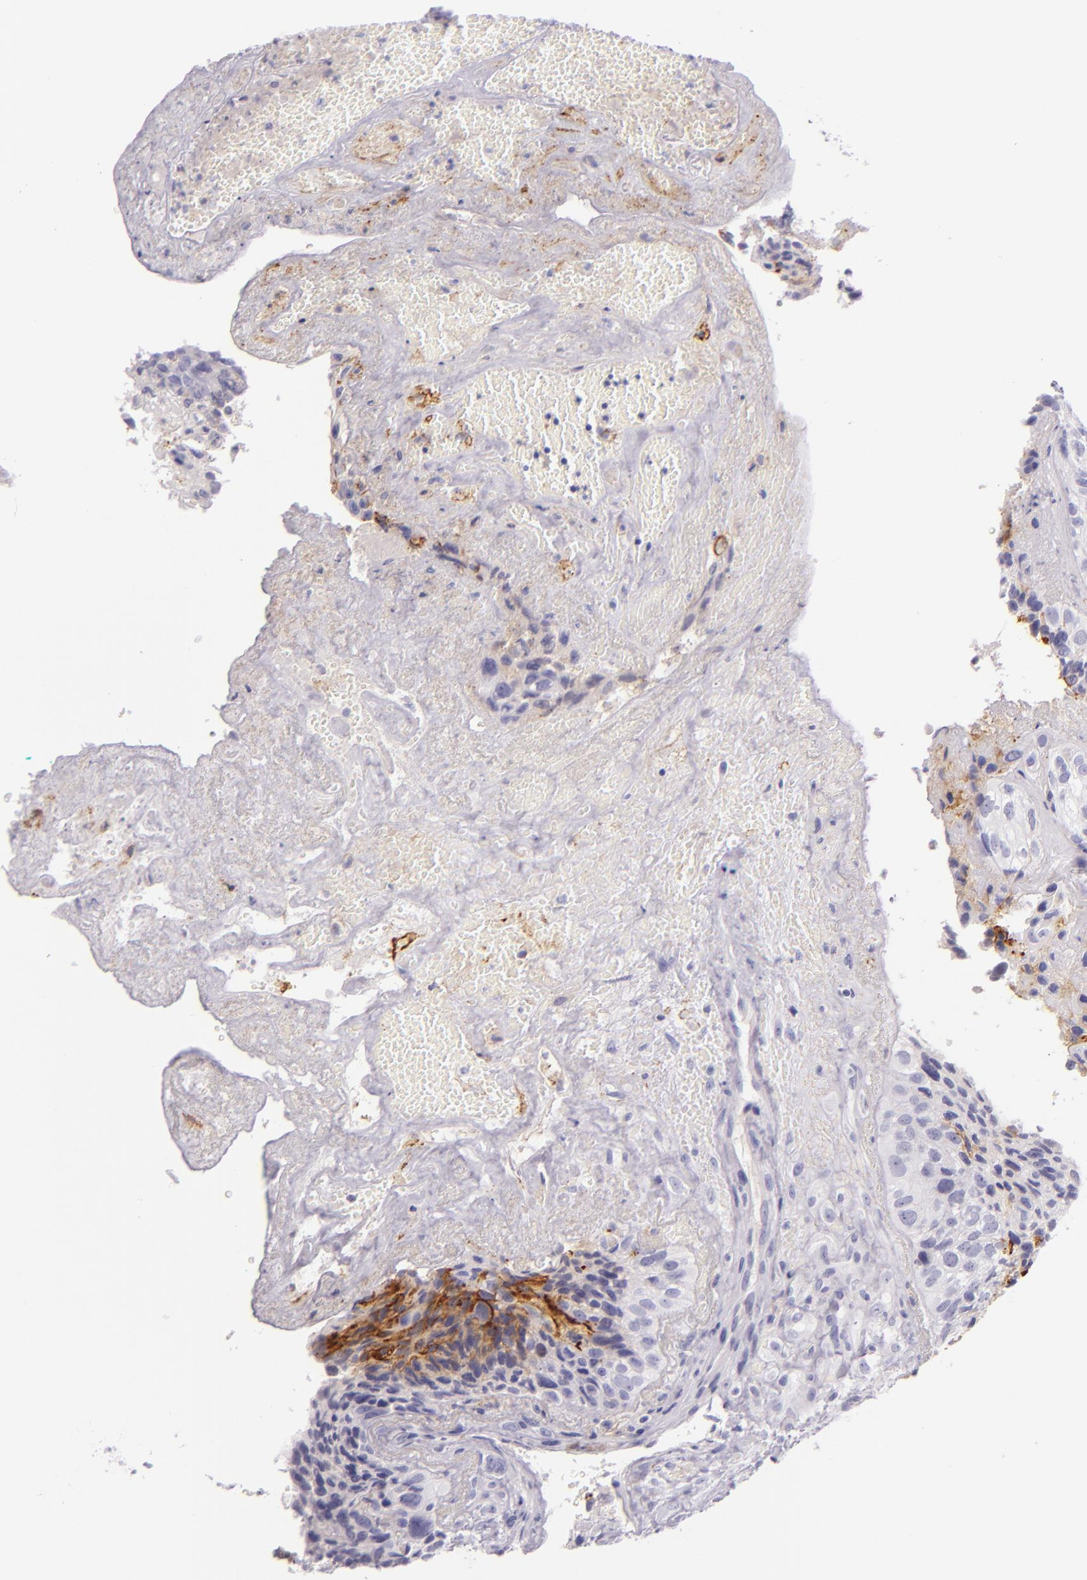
{"staining": {"intensity": "moderate", "quantity": "<25%", "location": "cytoplasmic/membranous"}, "tissue": "breast cancer", "cell_type": "Tumor cells", "image_type": "cancer", "snomed": [{"axis": "morphology", "description": "Neoplasm, malignant, NOS"}, {"axis": "topography", "description": "Breast"}], "caption": "Immunohistochemical staining of breast cancer (malignant neoplasm) reveals low levels of moderate cytoplasmic/membranous staining in about <25% of tumor cells.", "gene": "ICAM1", "patient": {"sex": "female", "age": 50}}